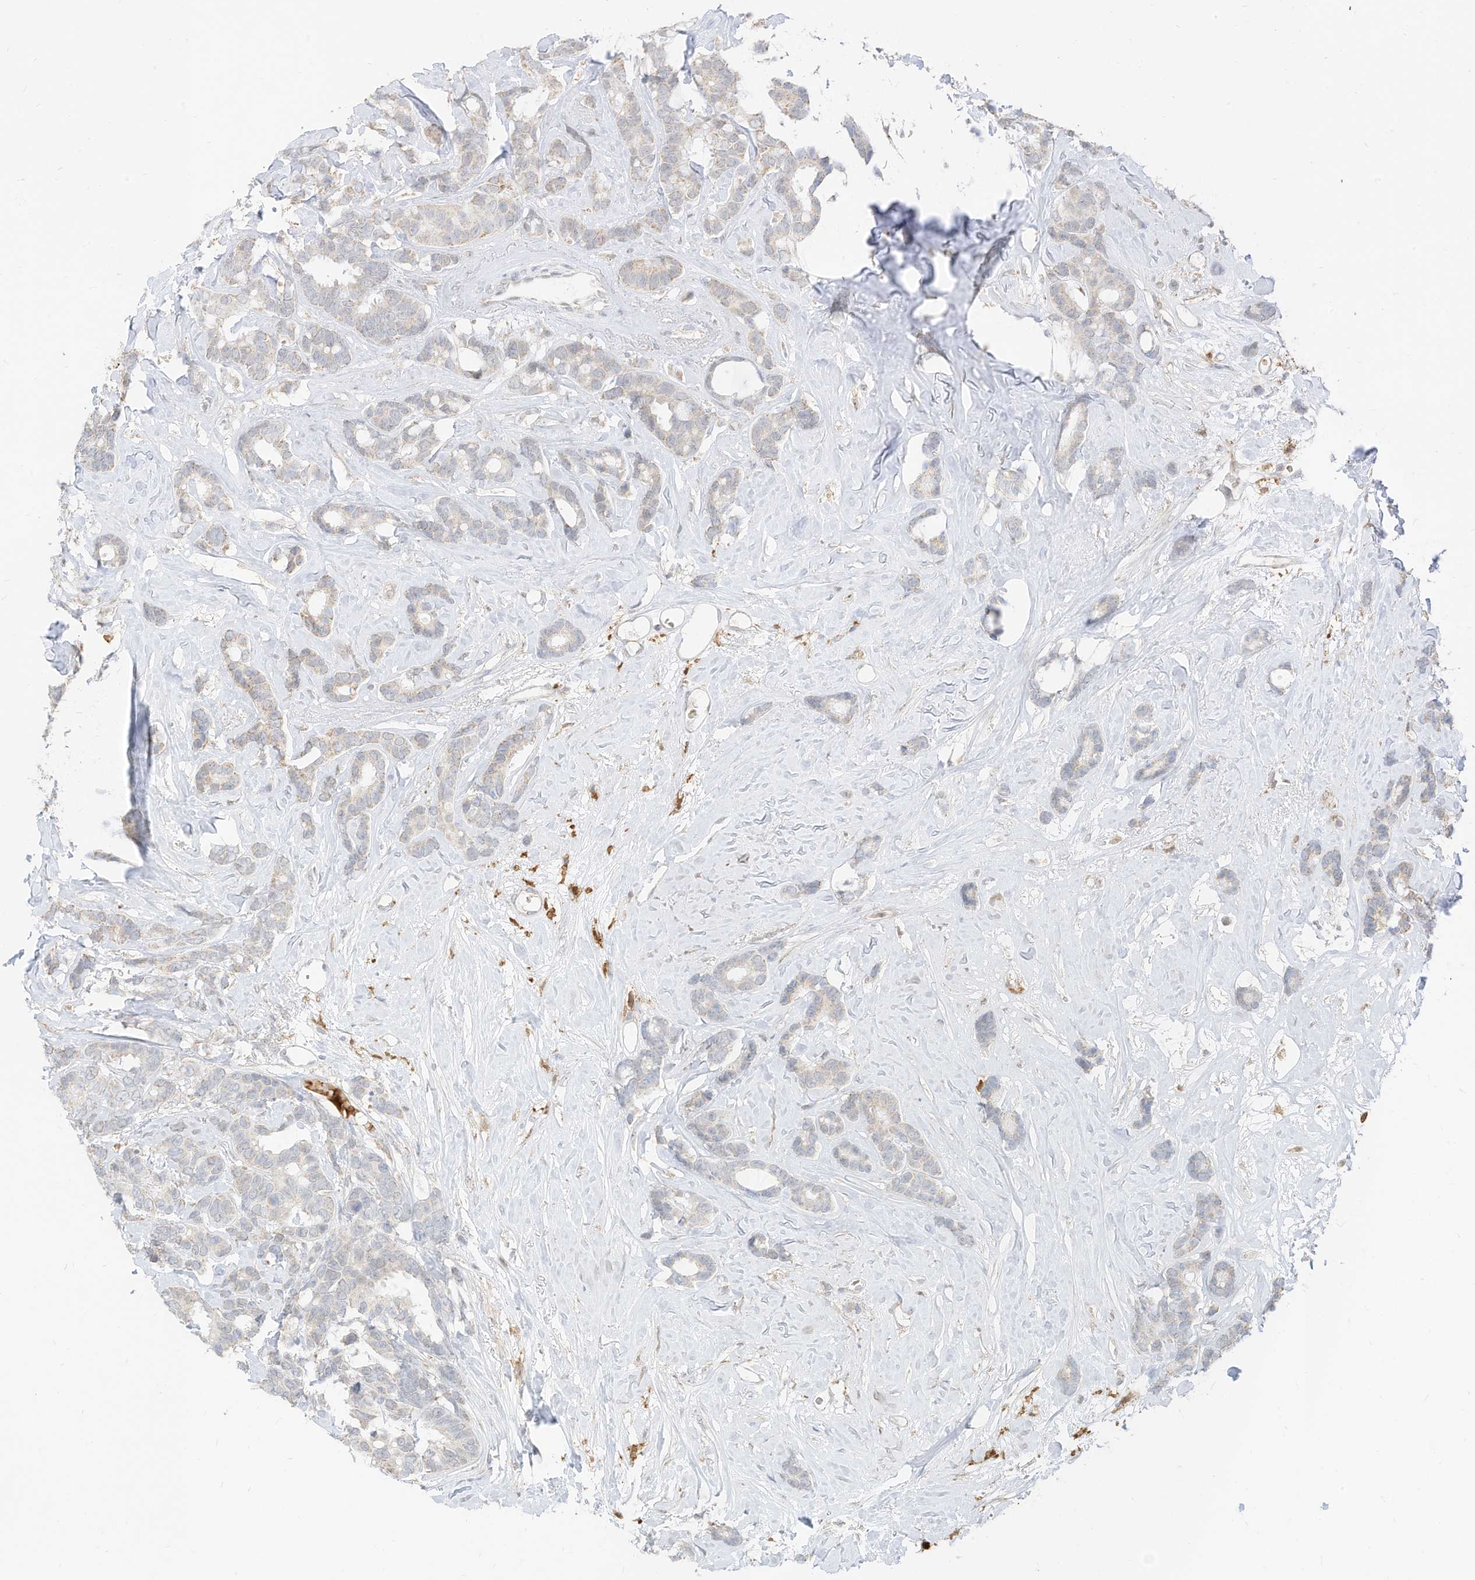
{"staining": {"intensity": "weak", "quantity": "<25%", "location": "cytoplasmic/membranous"}, "tissue": "breast cancer", "cell_type": "Tumor cells", "image_type": "cancer", "snomed": [{"axis": "morphology", "description": "Duct carcinoma"}, {"axis": "topography", "description": "Breast"}], "caption": "Human breast cancer (infiltrating ductal carcinoma) stained for a protein using immunohistochemistry reveals no positivity in tumor cells.", "gene": "MTUS2", "patient": {"sex": "female", "age": 87}}